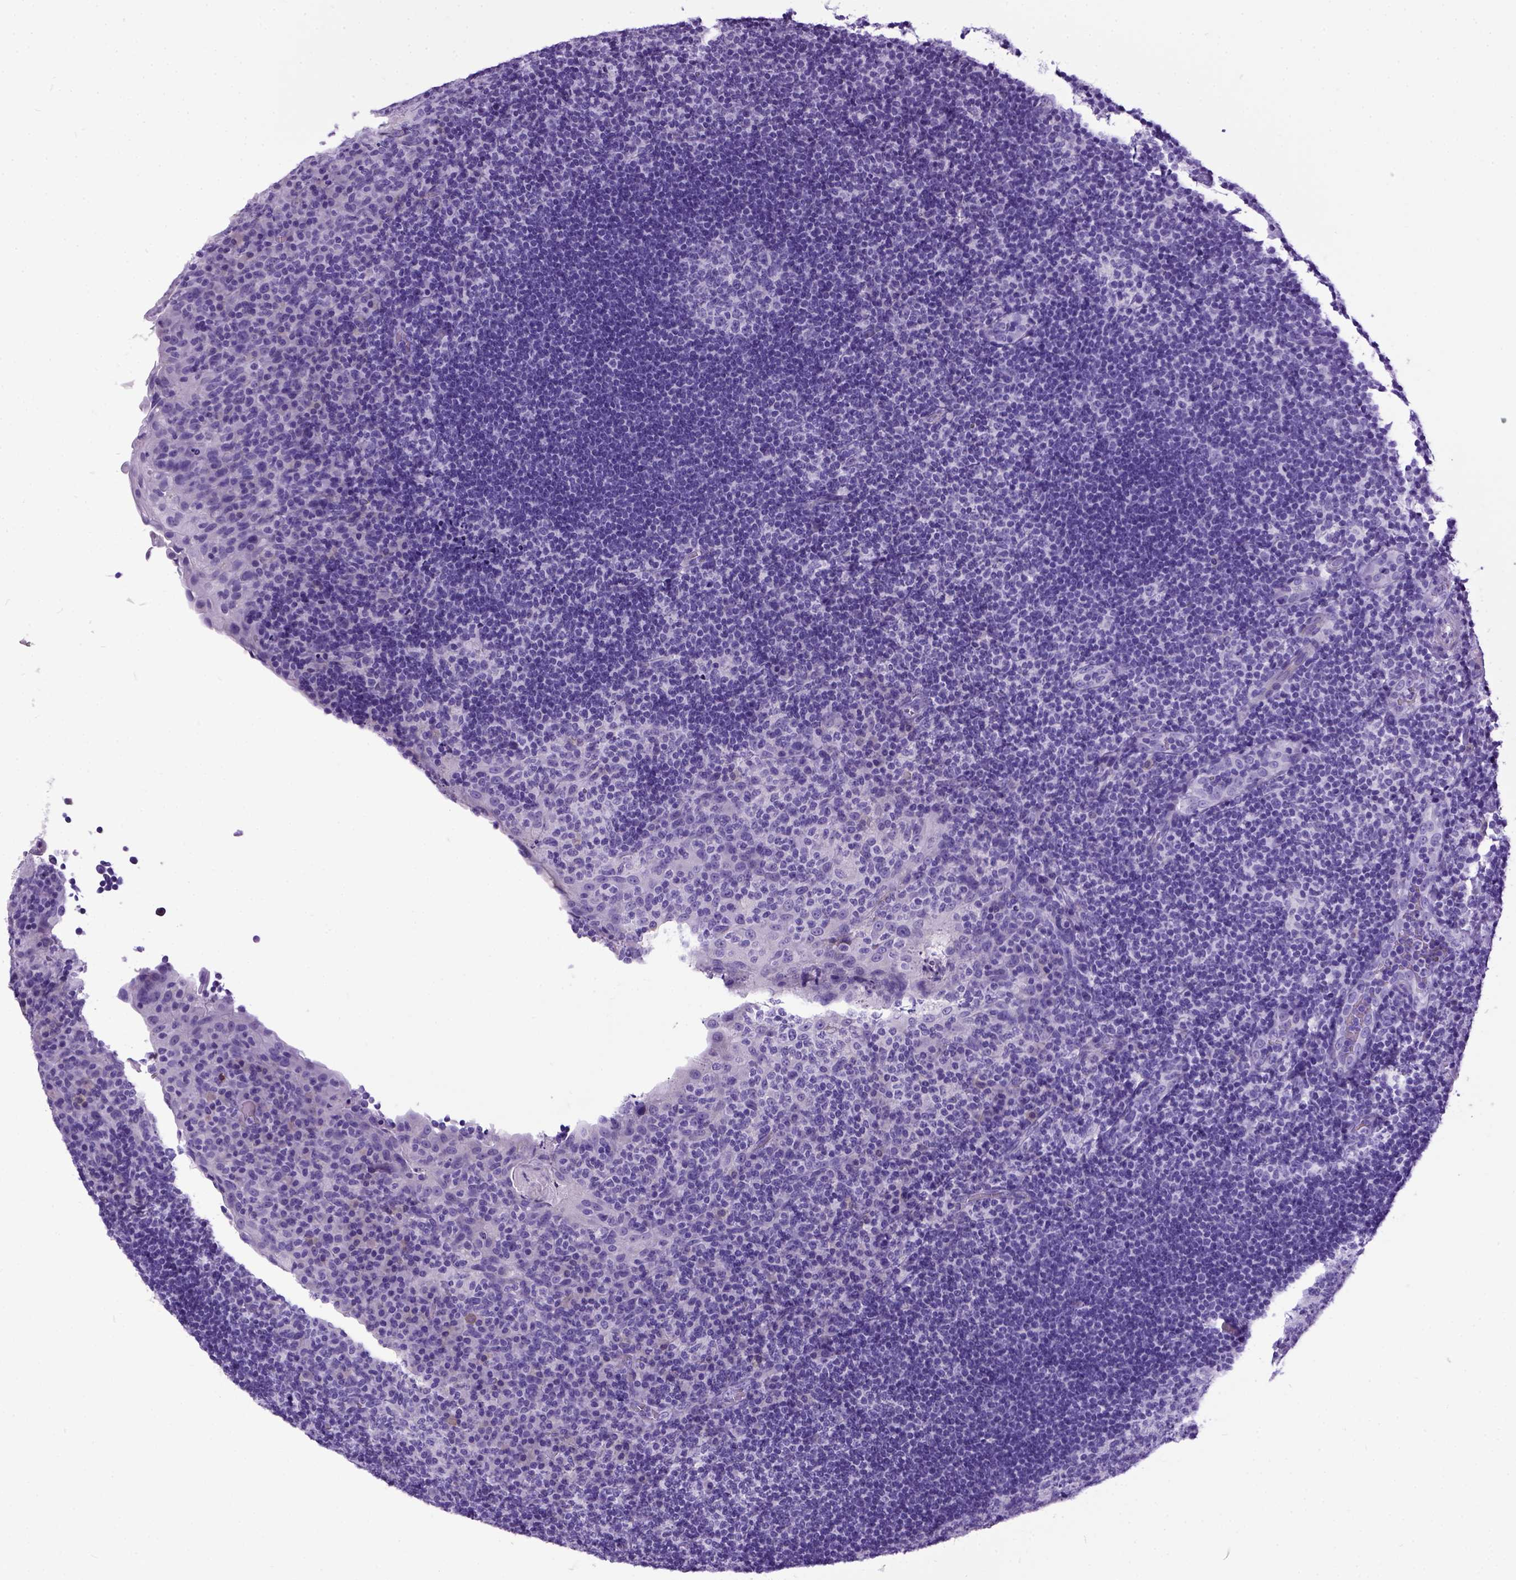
{"staining": {"intensity": "negative", "quantity": "none", "location": "none"}, "tissue": "tonsil", "cell_type": "Germinal center cells", "image_type": "normal", "snomed": [{"axis": "morphology", "description": "Normal tissue, NOS"}, {"axis": "topography", "description": "Tonsil"}], "caption": "An immunohistochemistry (IHC) photomicrograph of normal tonsil is shown. There is no staining in germinal center cells of tonsil. (Brightfield microscopy of DAB (3,3'-diaminobenzidine) immunohistochemistry (IHC) at high magnification).", "gene": "IGF2", "patient": {"sex": "male", "age": 17}}